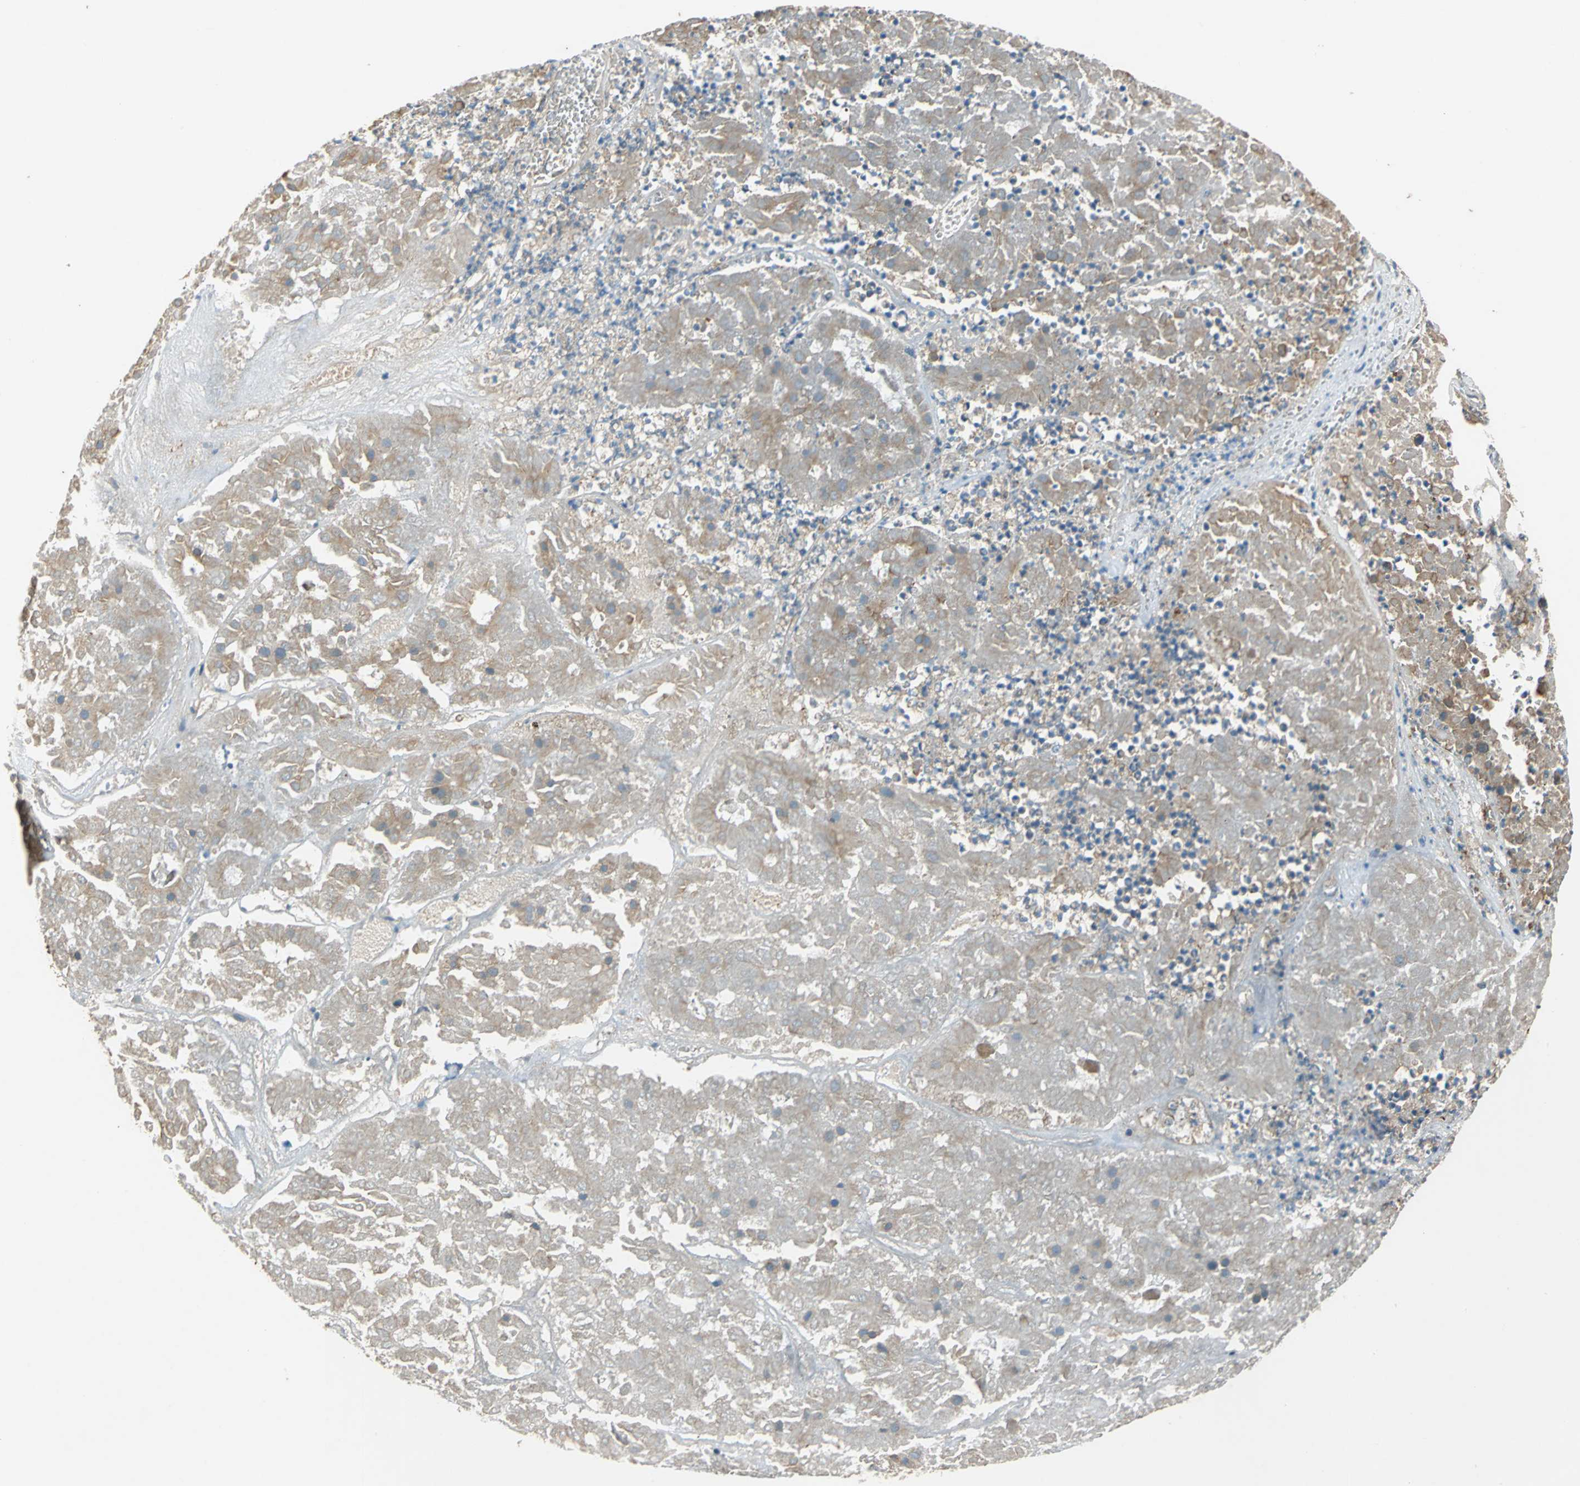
{"staining": {"intensity": "weak", "quantity": "25%-75%", "location": "cytoplasmic/membranous"}, "tissue": "pancreatic cancer", "cell_type": "Tumor cells", "image_type": "cancer", "snomed": [{"axis": "morphology", "description": "Adenocarcinoma, NOS"}, {"axis": "topography", "description": "Pancreas"}], "caption": "This is an image of immunohistochemistry staining of adenocarcinoma (pancreatic), which shows weak staining in the cytoplasmic/membranous of tumor cells.", "gene": "EMCN", "patient": {"sex": "male", "age": 50}}